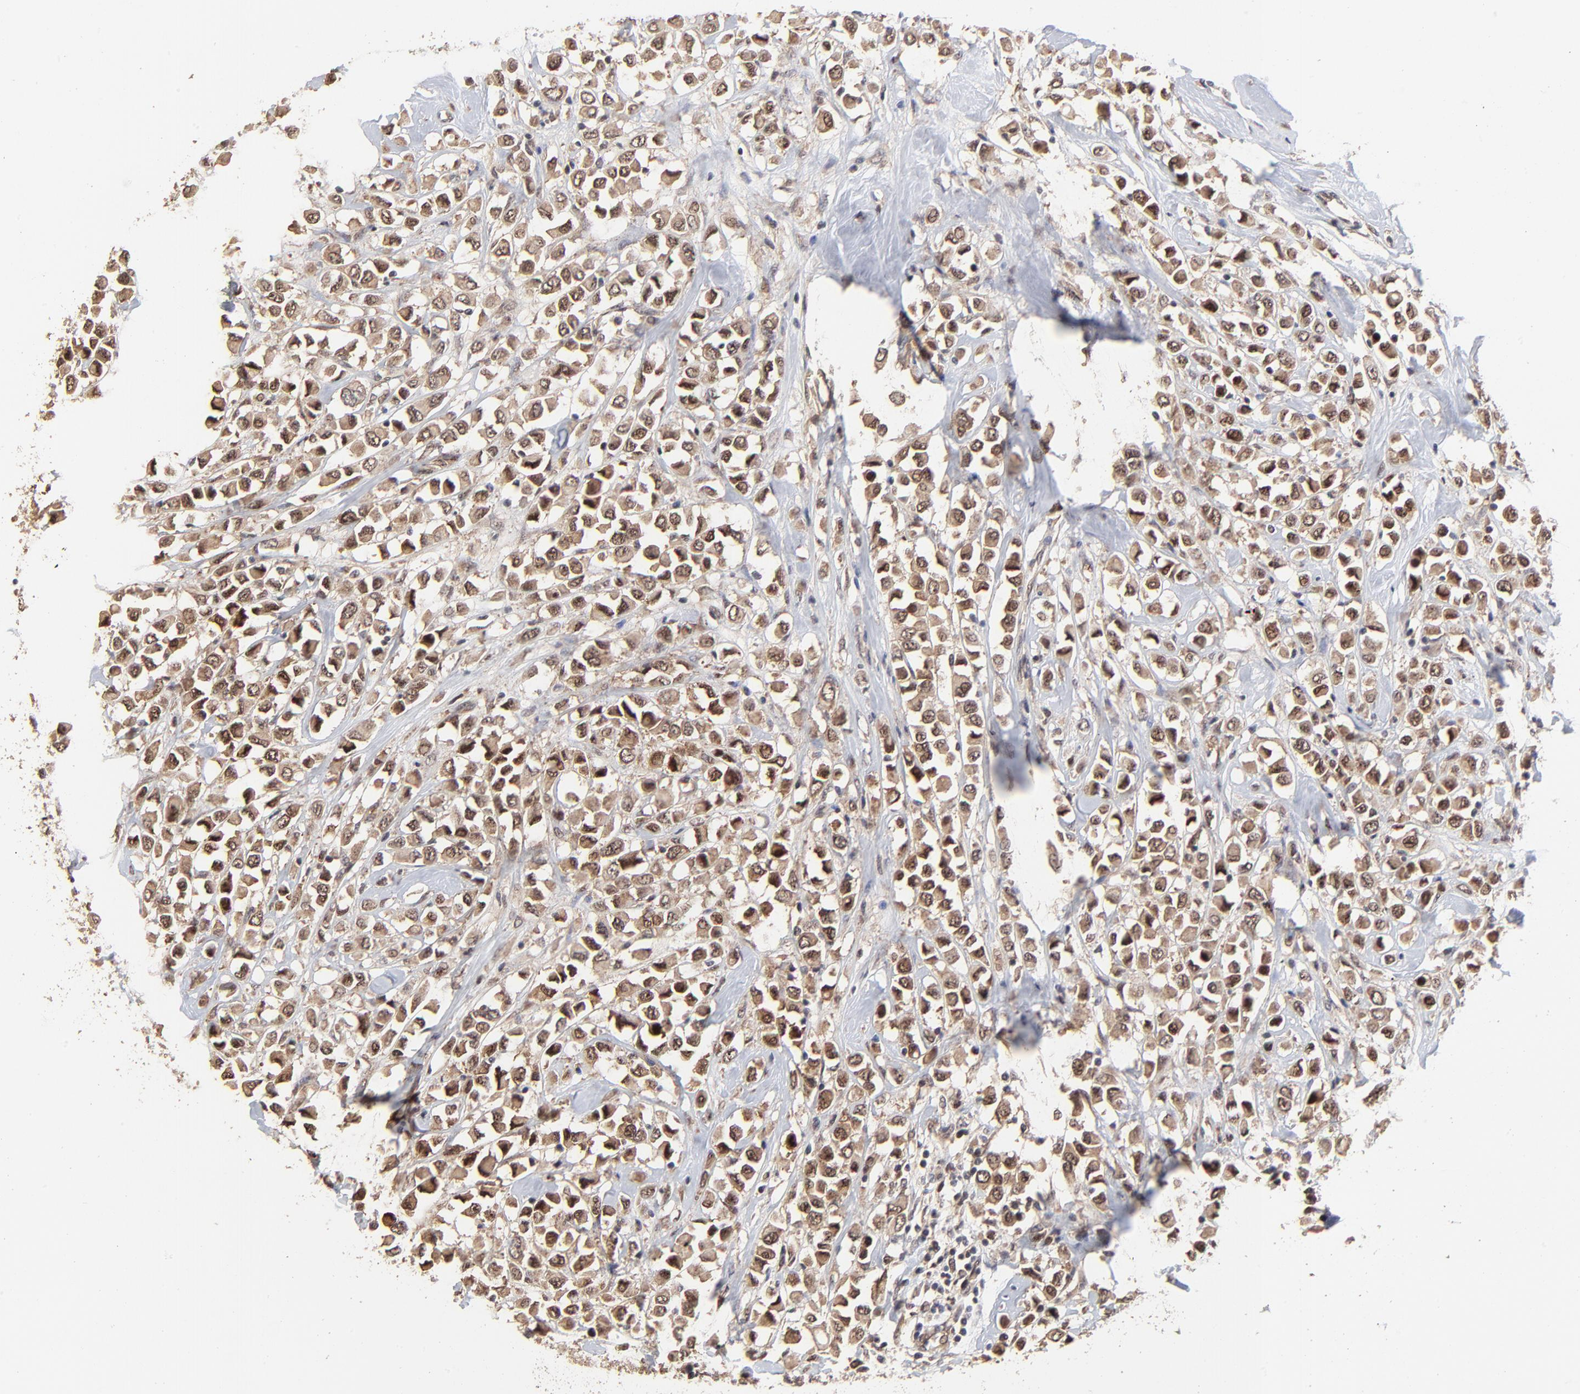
{"staining": {"intensity": "moderate", "quantity": ">75%", "location": "cytoplasmic/membranous,nuclear"}, "tissue": "breast cancer", "cell_type": "Tumor cells", "image_type": "cancer", "snomed": [{"axis": "morphology", "description": "Duct carcinoma"}, {"axis": "topography", "description": "Breast"}], "caption": "A brown stain labels moderate cytoplasmic/membranous and nuclear expression of a protein in human intraductal carcinoma (breast) tumor cells.", "gene": "FRMD8", "patient": {"sex": "female", "age": 61}}